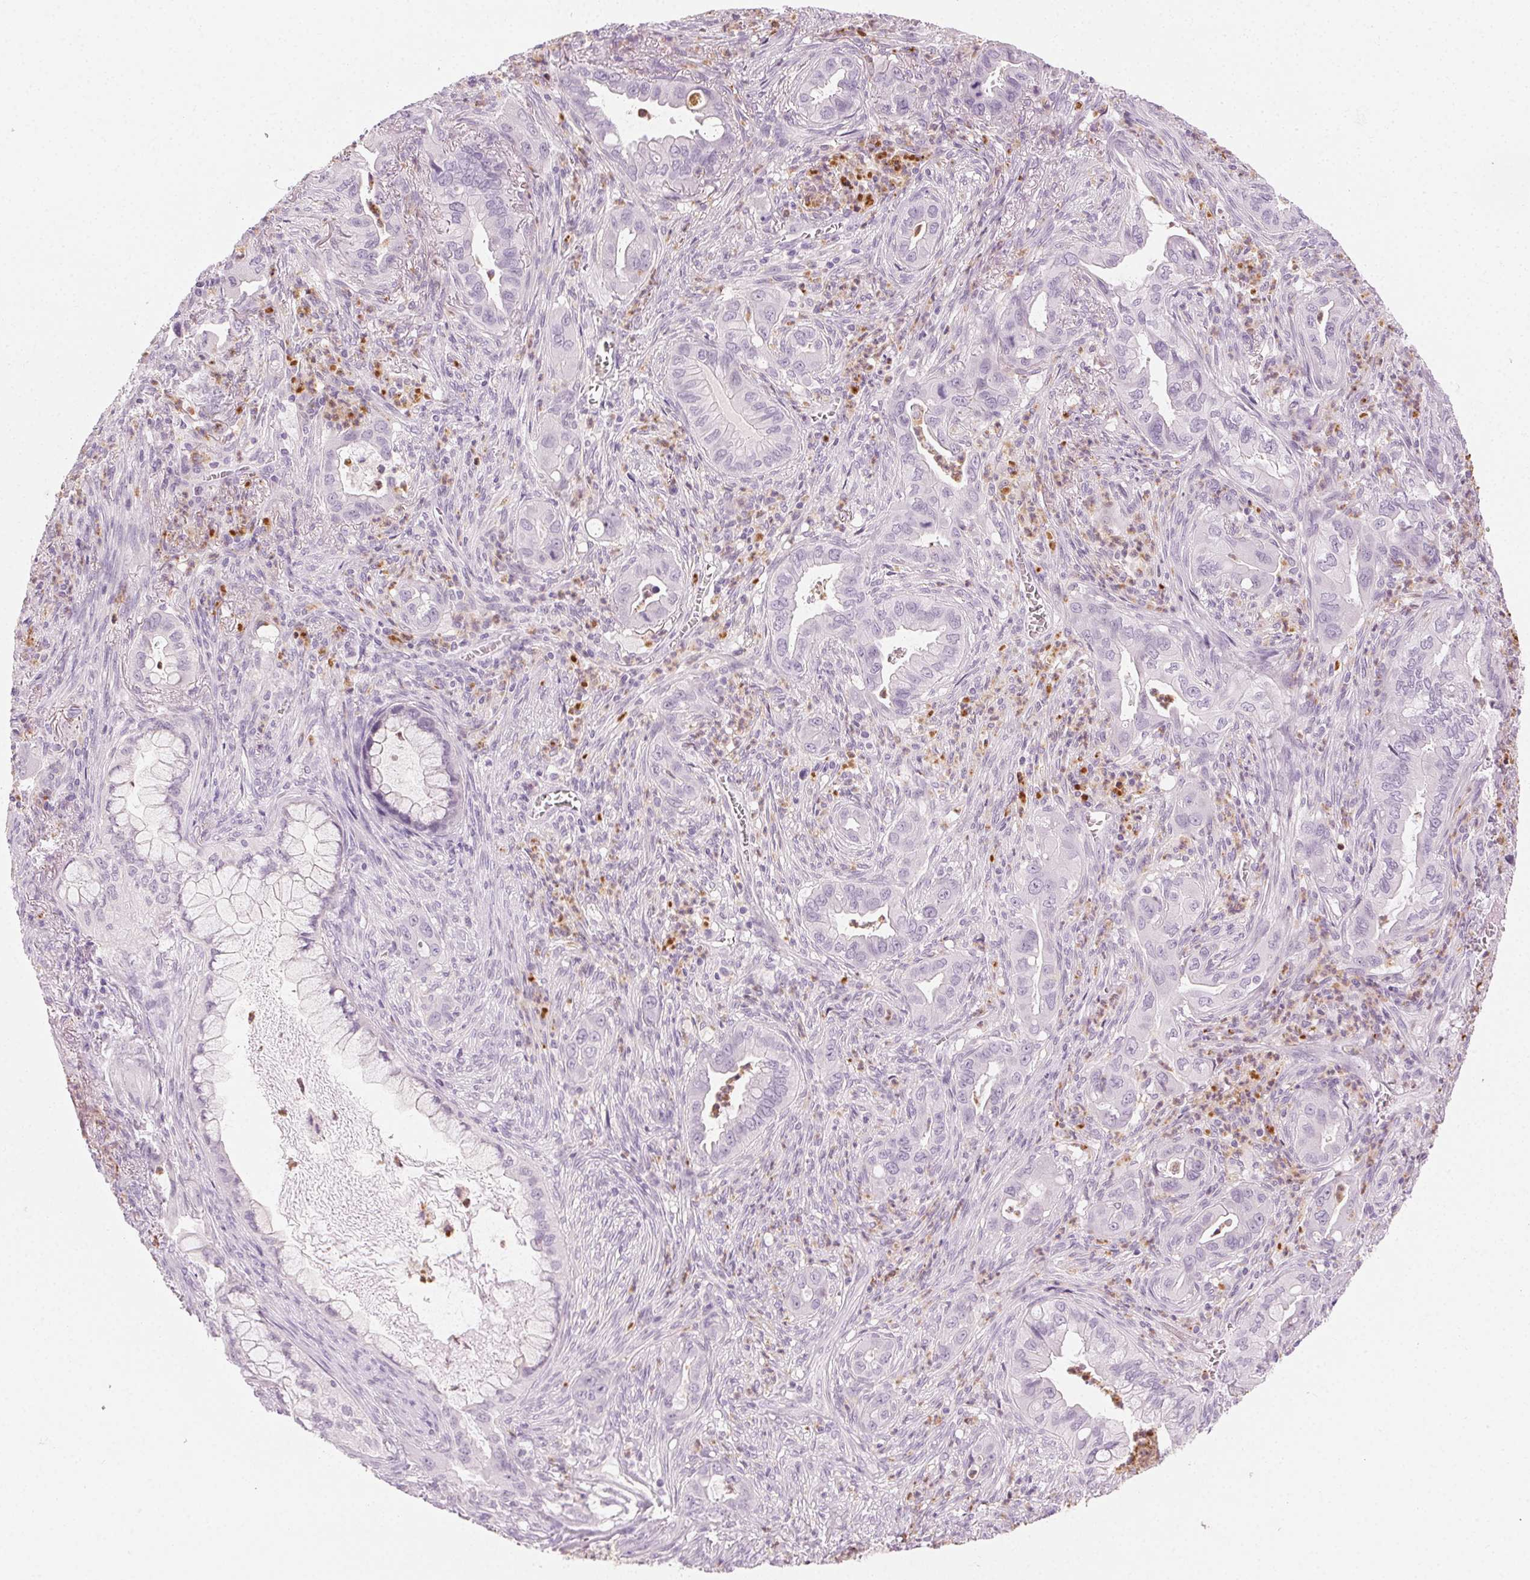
{"staining": {"intensity": "negative", "quantity": "none", "location": "none"}, "tissue": "lung cancer", "cell_type": "Tumor cells", "image_type": "cancer", "snomed": [{"axis": "morphology", "description": "Adenocarcinoma, NOS"}, {"axis": "topography", "description": "Lung"}], "caption": "High power microscopy micrograph of an immunohistochemistry photomicrograph of lung cancer (adenocarcinoma), revealing no significant positivity in tumor cells. (DAB immunohistochemistry (IHC), high magnification).", "gene": "MPO", "patient": {"sex": "male", "age": 65}}